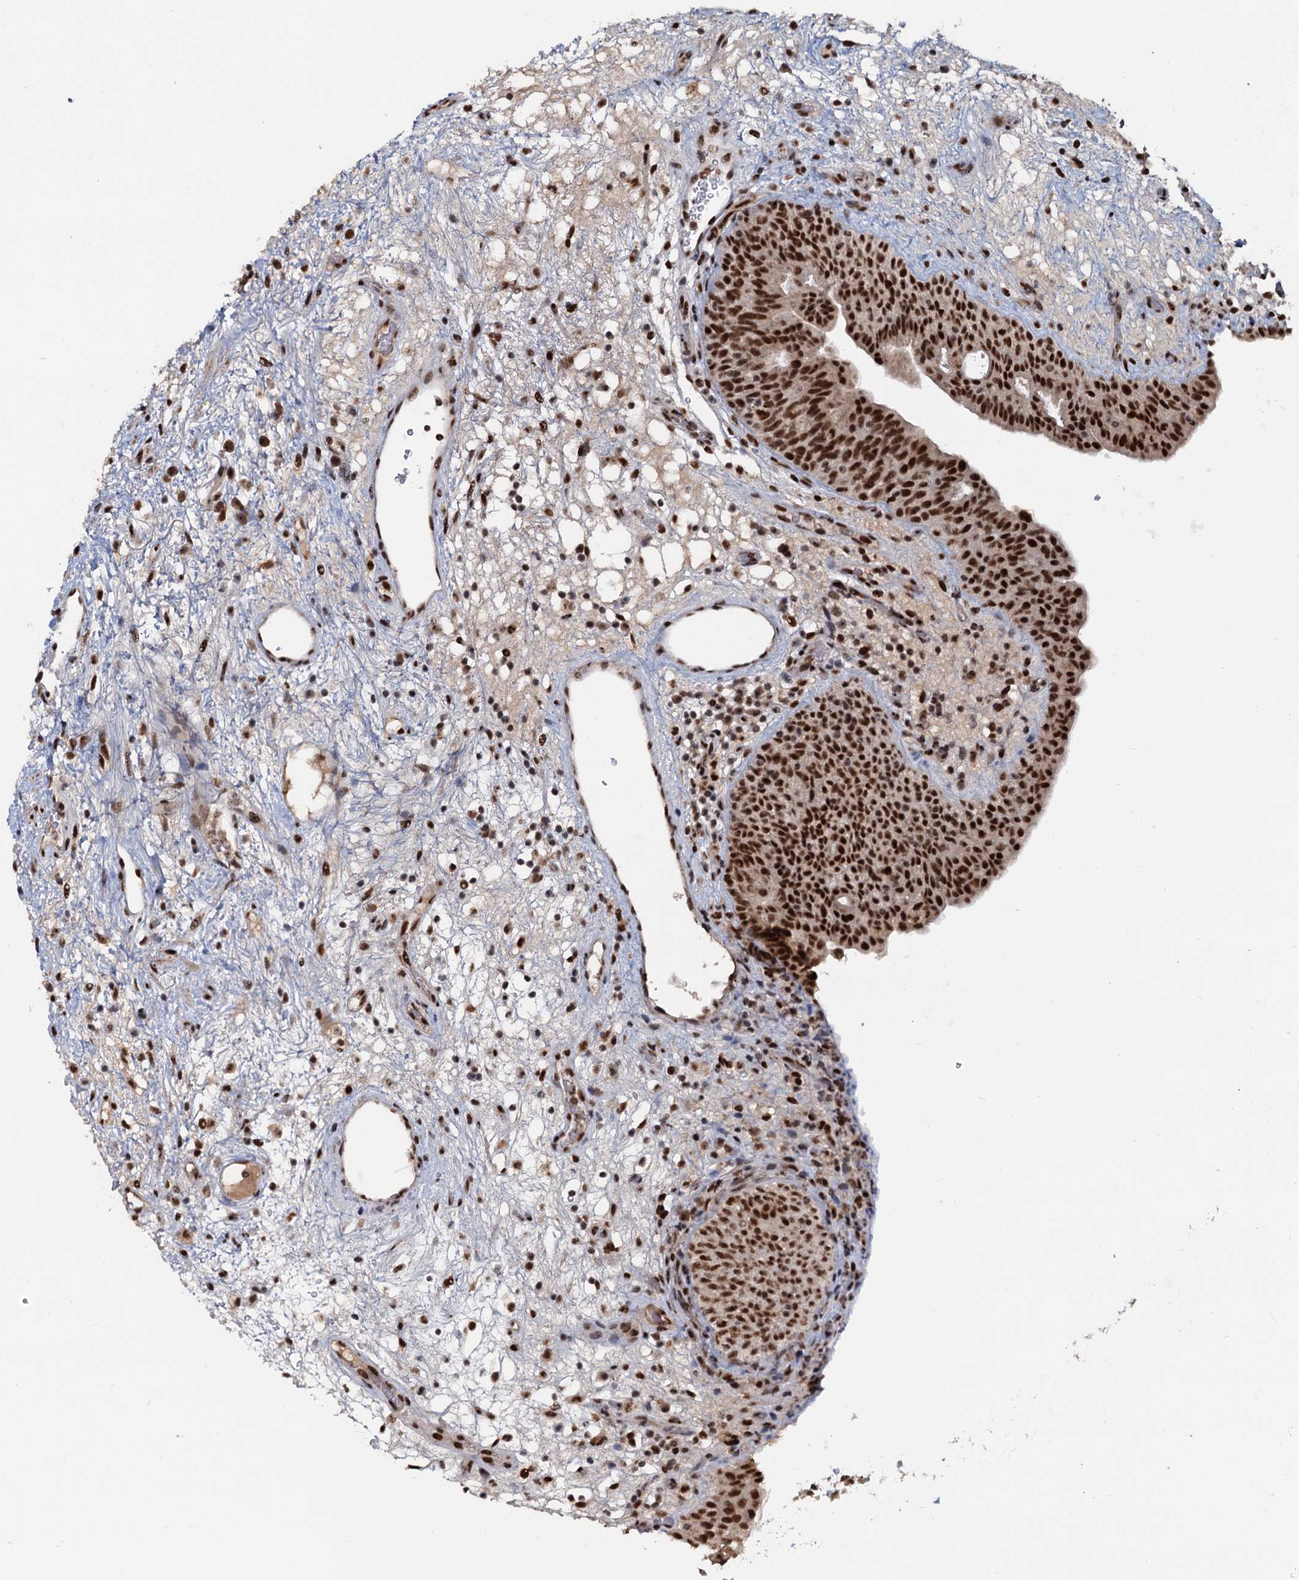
{"staining": {"intensity": "strong", "quantity": ">75%", "location": "nuclear"}, "tissue": "urinary bladder", "cell_type": "Urothelial cells", "image_type": "normal", "snomed": [{"axis": "morphology", "description": "Normal tissue, NOS"}, {"axis": "topography", "description": "Urinary bladder"}], "caption": "IHC (DAB (3,3'-diaminobenzidine)) staining of benign urinary bladder reveals strong nuclear protein positivity in about >75% of urothelial cells.", "gene": "WBP4", "patient": {"sex": "male", "age": 71}}